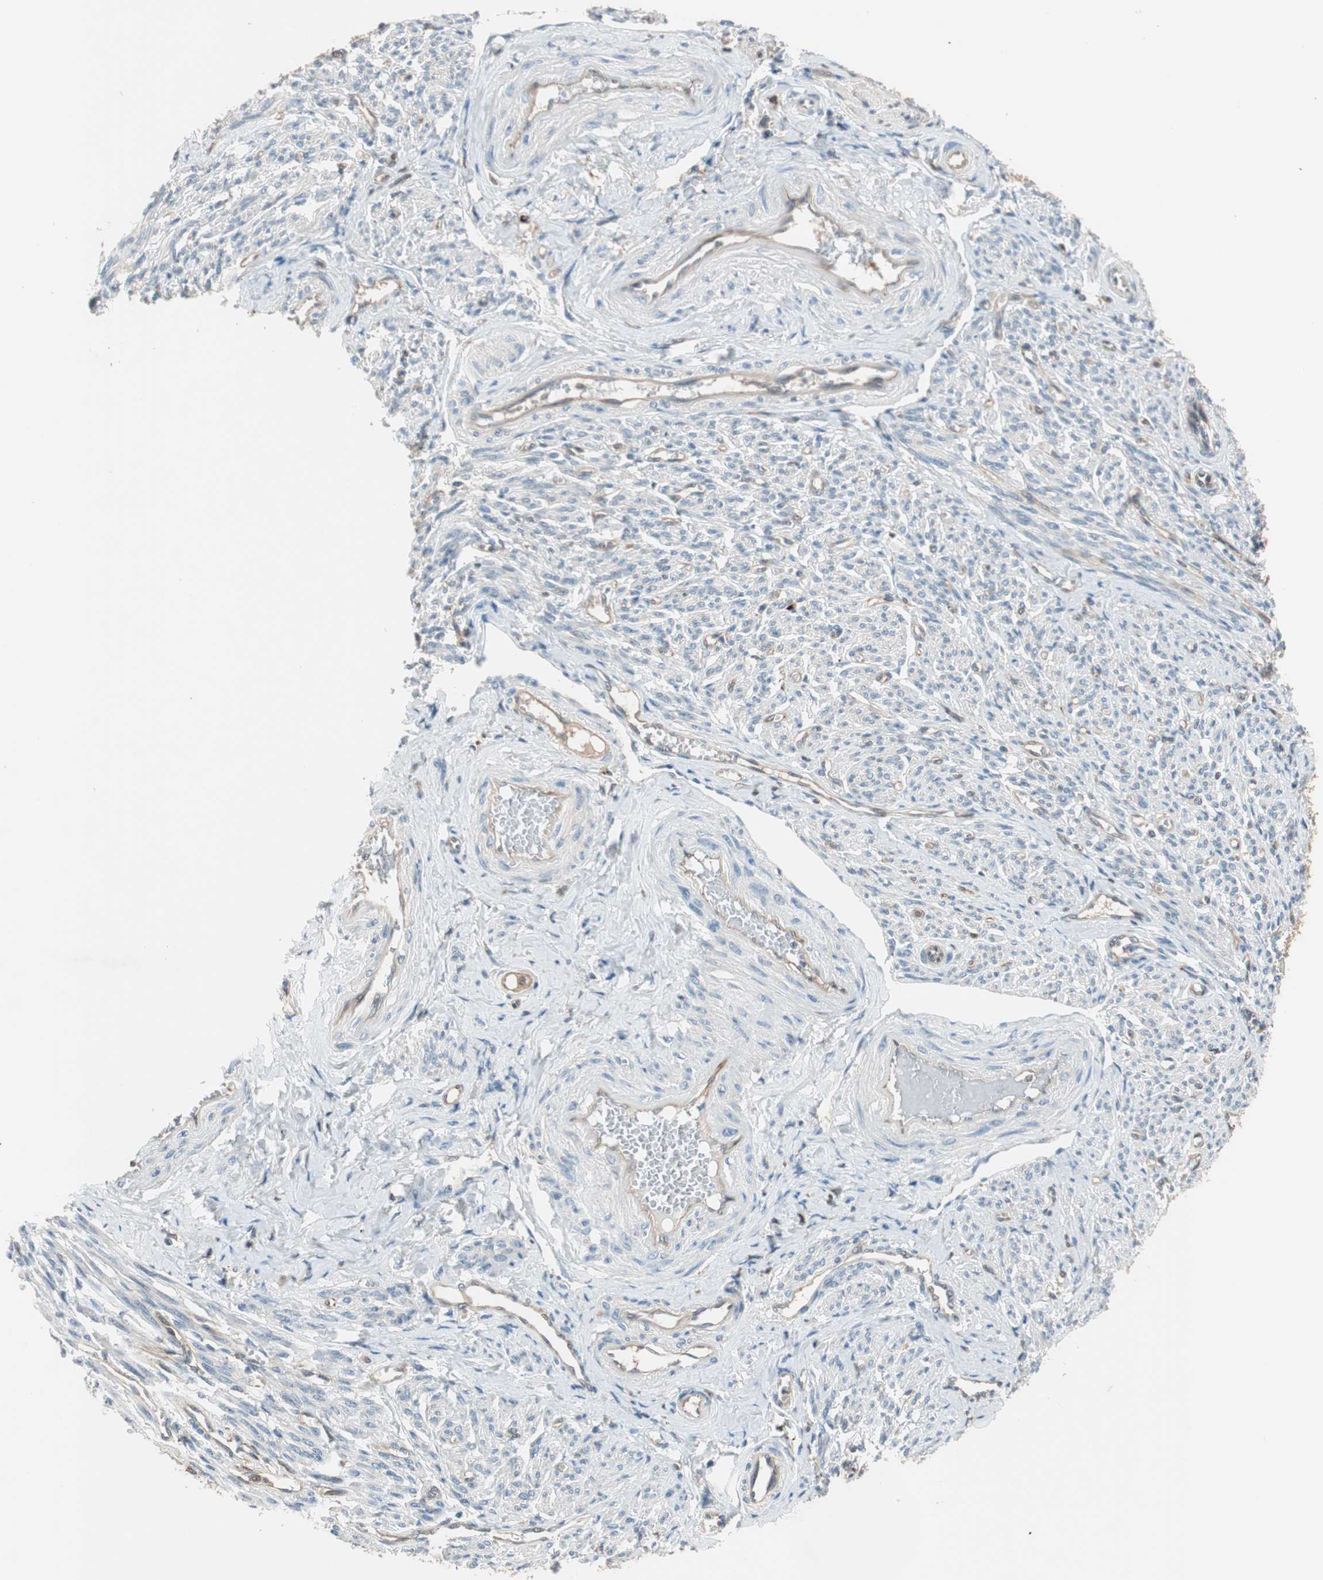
{"staining": {"intensity": "weak", "quantity": "<25%", "location": "cytoplasmic/membranous"}, "tissue": "smooth muscle", "cell_type": "Smooth muscle cells", "image_type": "normal", "snomed": [{"axis": "morphology", "description": "Normal tissue, NOS"}, {"axis": "topography", "description": "Smooth muscle"}], "caption": "The micrograph displays no staining of smooth muscle cells in normal smooth muscle.", "gene": "P3R3URF", "patient": {"sex": "female", "age": 65}}